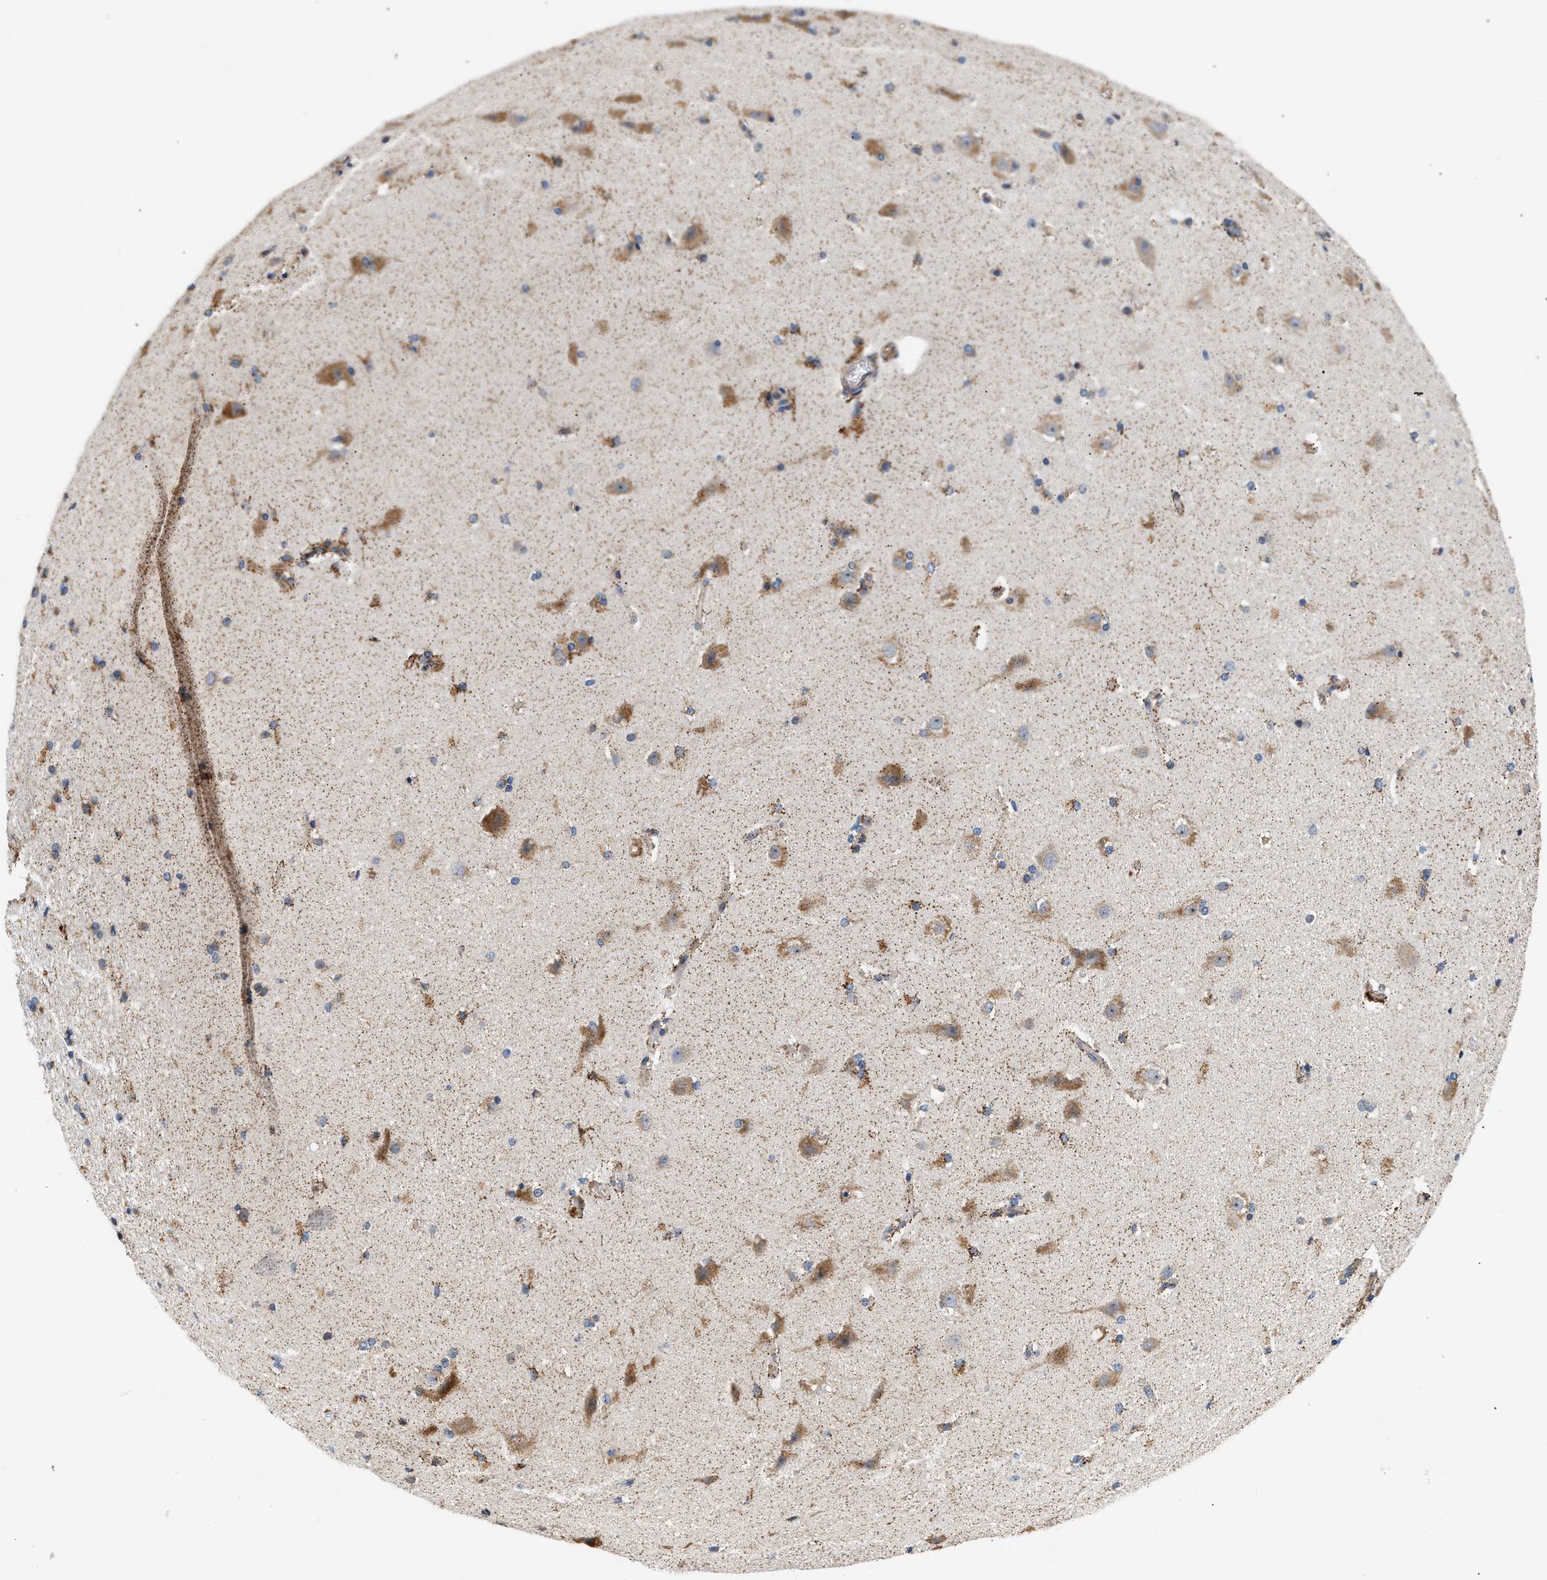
{"staining": {"intensity": "moderate", "quantity": "25%-75%", "location": "cytoplasmic/membranous"}, "tissue": "cerebral cortex", "cell_type": "Endothelial cells", "image_type": "normal", "snomed": [{"axis": "morphology", "description": "Normal tissue, NOS"}, {"axis": "topography", "description": "Cerebral cortex"}, {"axis": "topography", "description": "Hippocampus"}], "caption": "Moderate cytoplasmic/membranous expression is identified in about 25%-75% of endothelial cells in unremarkable cerebral cortex.", "gene": "IFT74", "patient": {"sex": "female", "age": 19}}